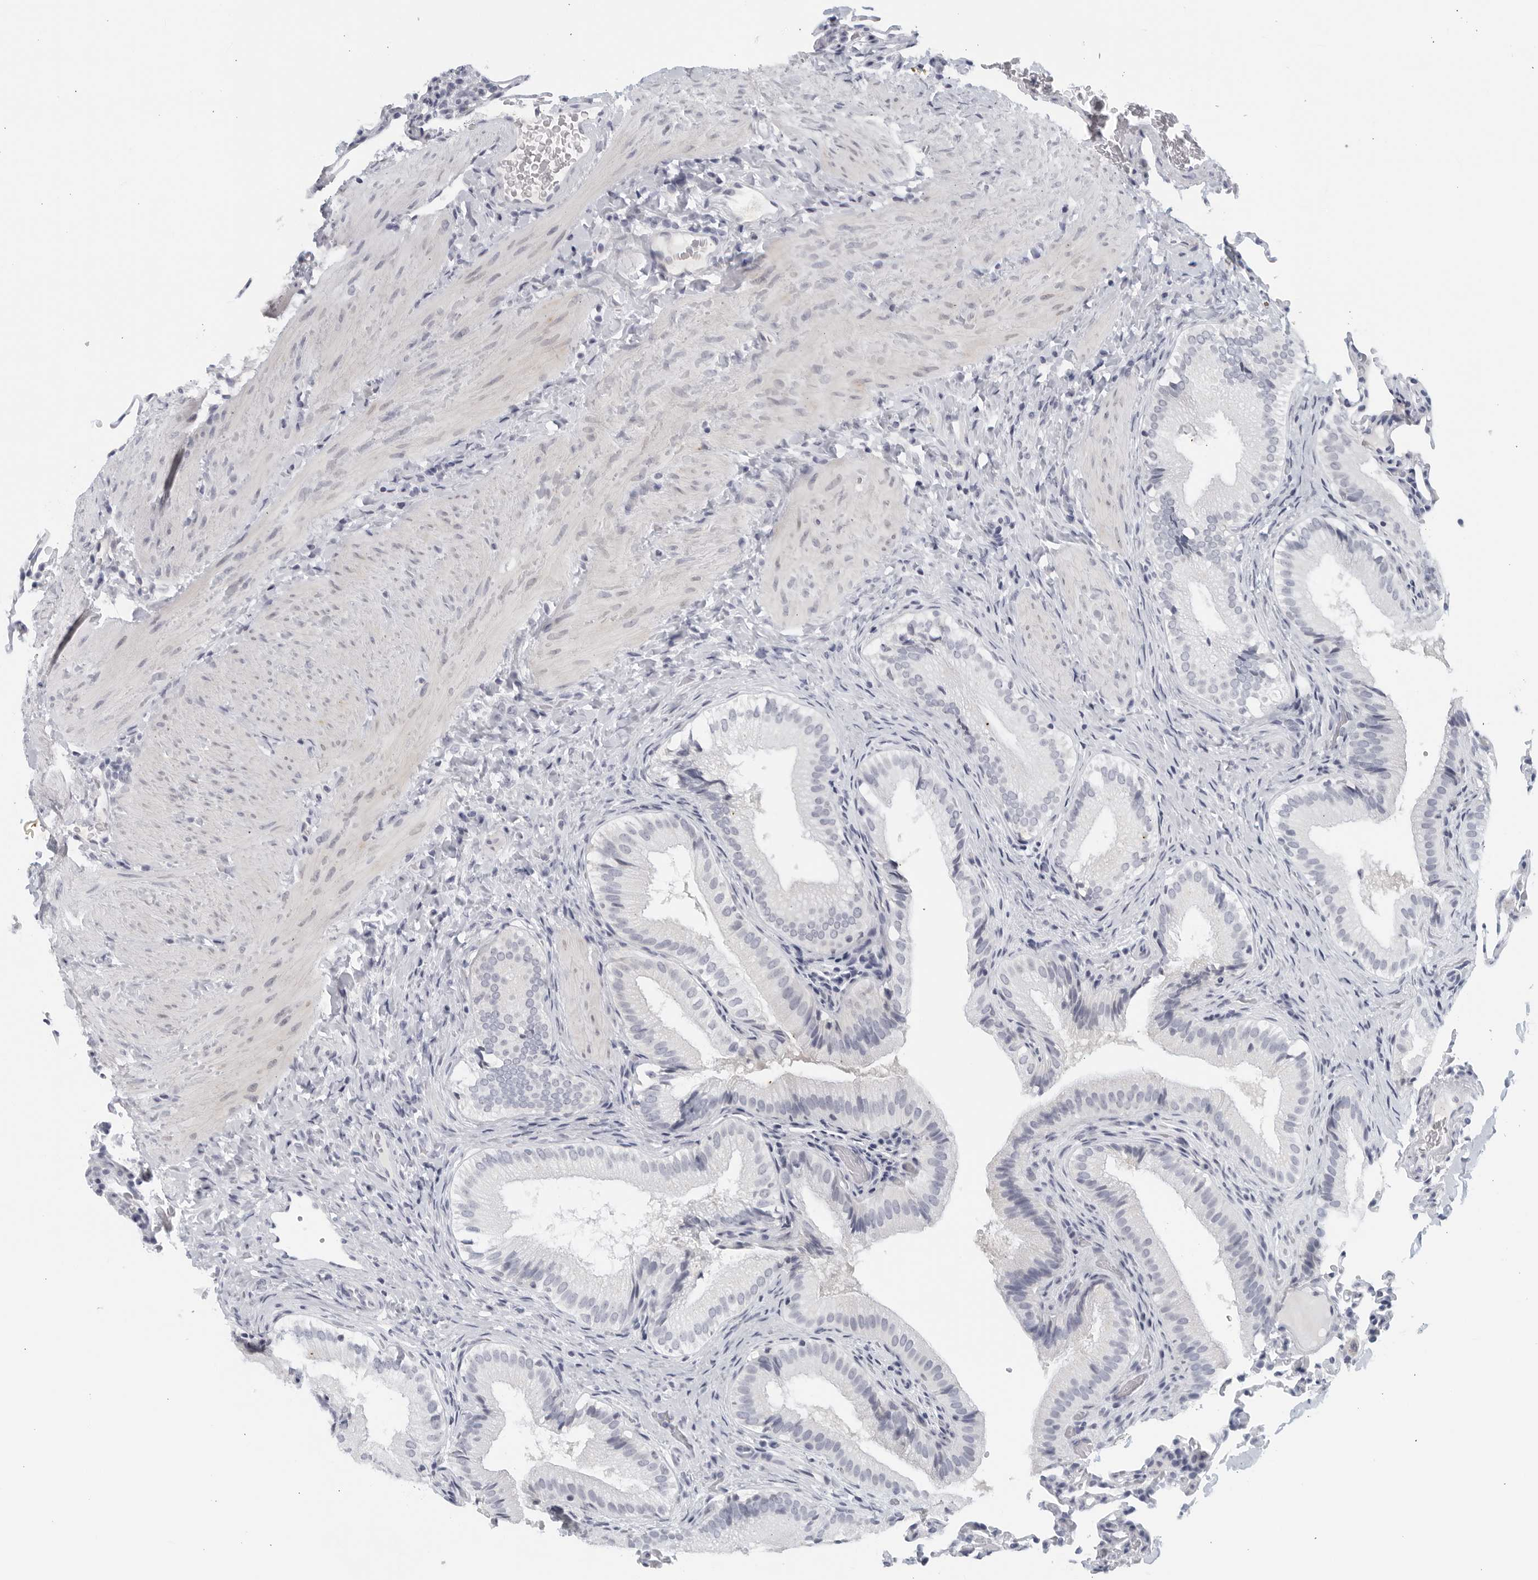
{"staining": {"intensity": "negative", "quantity": "none", "location": "none"}, "tissue": "gallbladder", "cell_type": "Glandular cells", "image_type": "normal", "snomed": [{"axis": "morphology", "description": "Normal tissue, NOS"}, {"axis": "topography", "description": "Gallbladder"}], "caption": "Protein analysis of unremarkable gallbladder reveals no significant positivity in glandular cells.", "gene": "MATN1", "patient": {"sex": "female", "age": 30}}